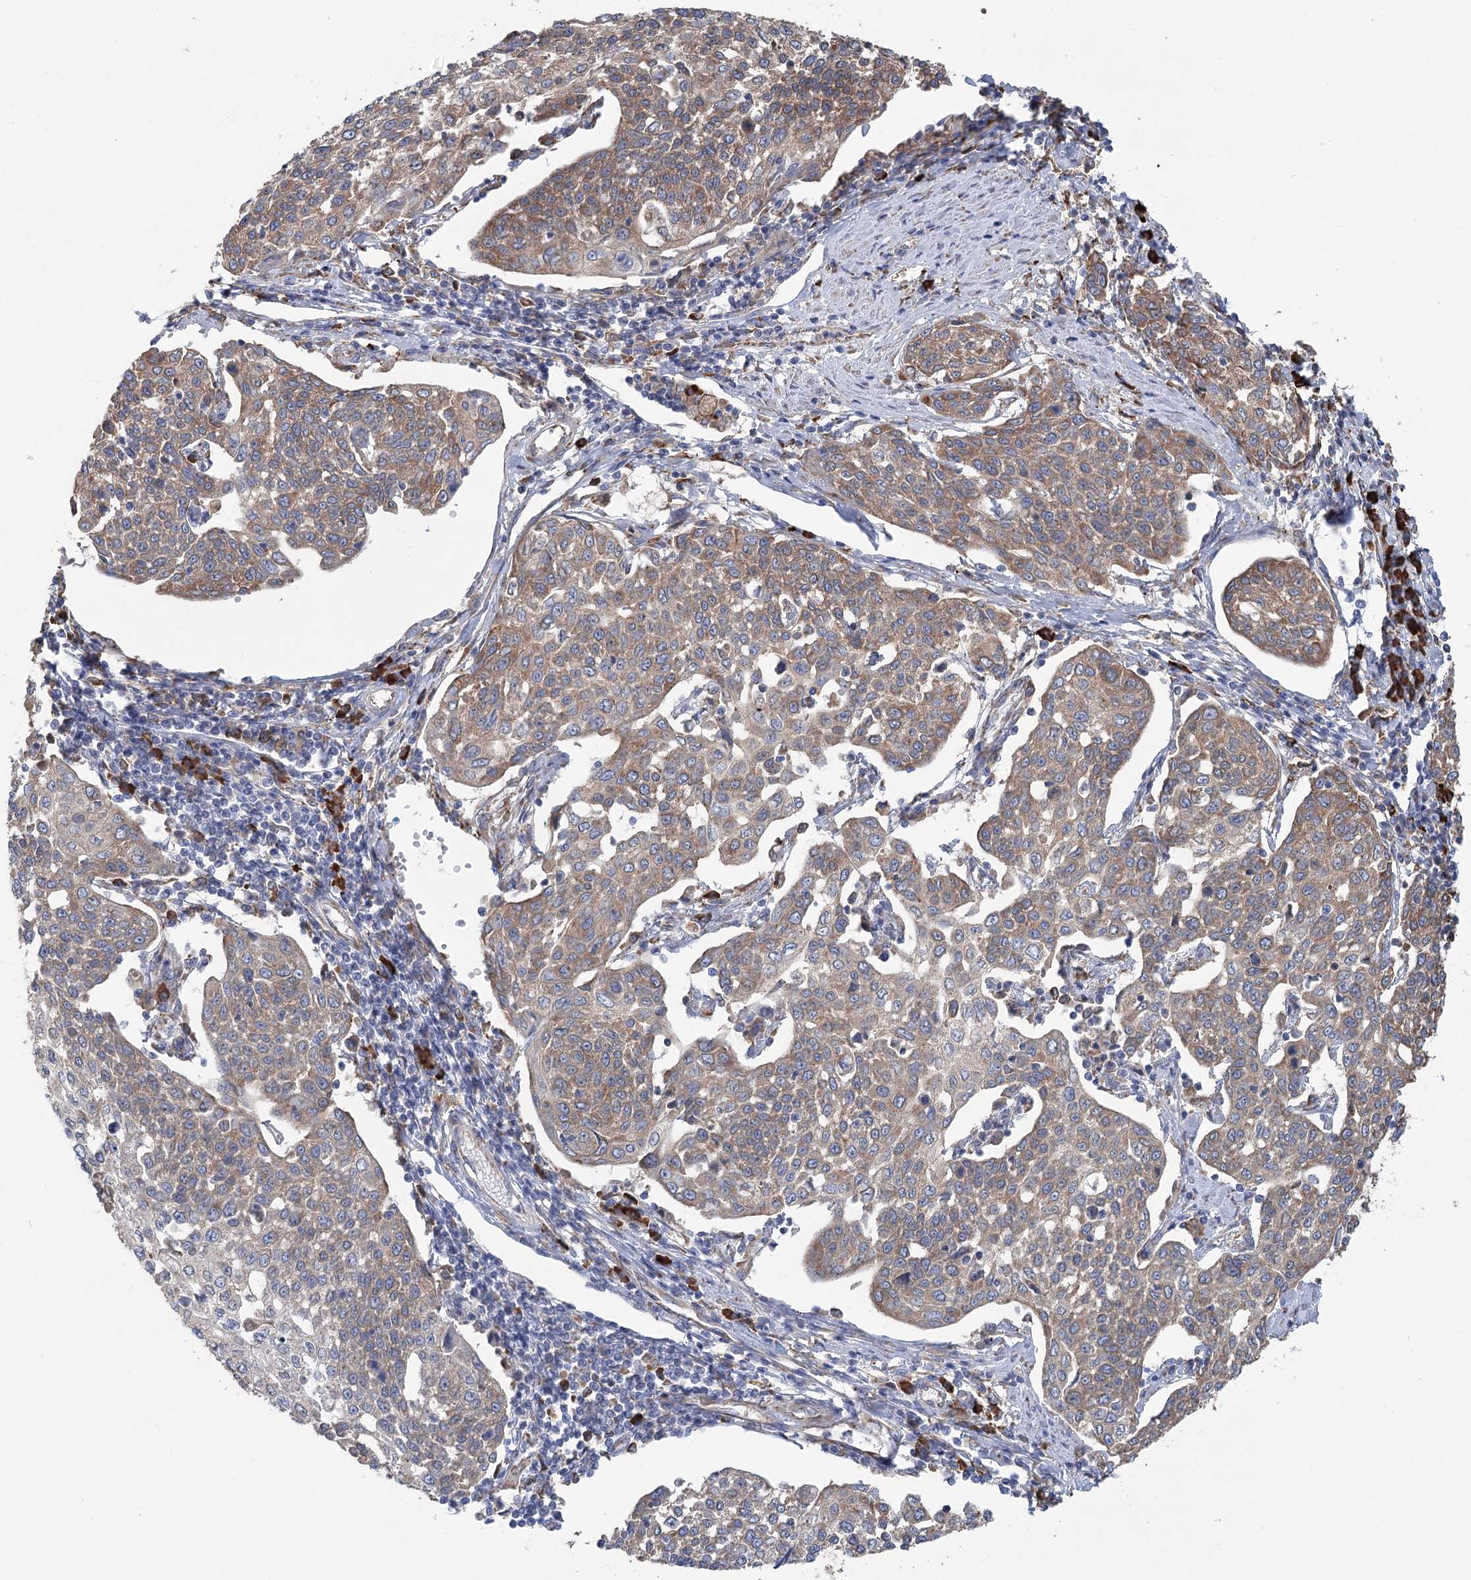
{"staining": {"intensity": "moderate", "quantity": "25%-75%", "location": "cytoplasmic/membranous"}, "tissue": "cervical cancer", "cell_type": "Tumor cells", "image_type": "cancer", "snomed": [{"axis": "morphology", "description": "Squamous cell carcinoma, NOS"}, {"axis": "topography", "description": "Cervix"}], "caption": "Immunohistochemical staining of human cervical cancer (squamous cell carcinoma) displays medium levels of moderate cytoplasmic/membranous expression in approximately 25%-75% of tumor cells.", "gene": "METTL24", "patient": {"sex": "female", "age": 34}}